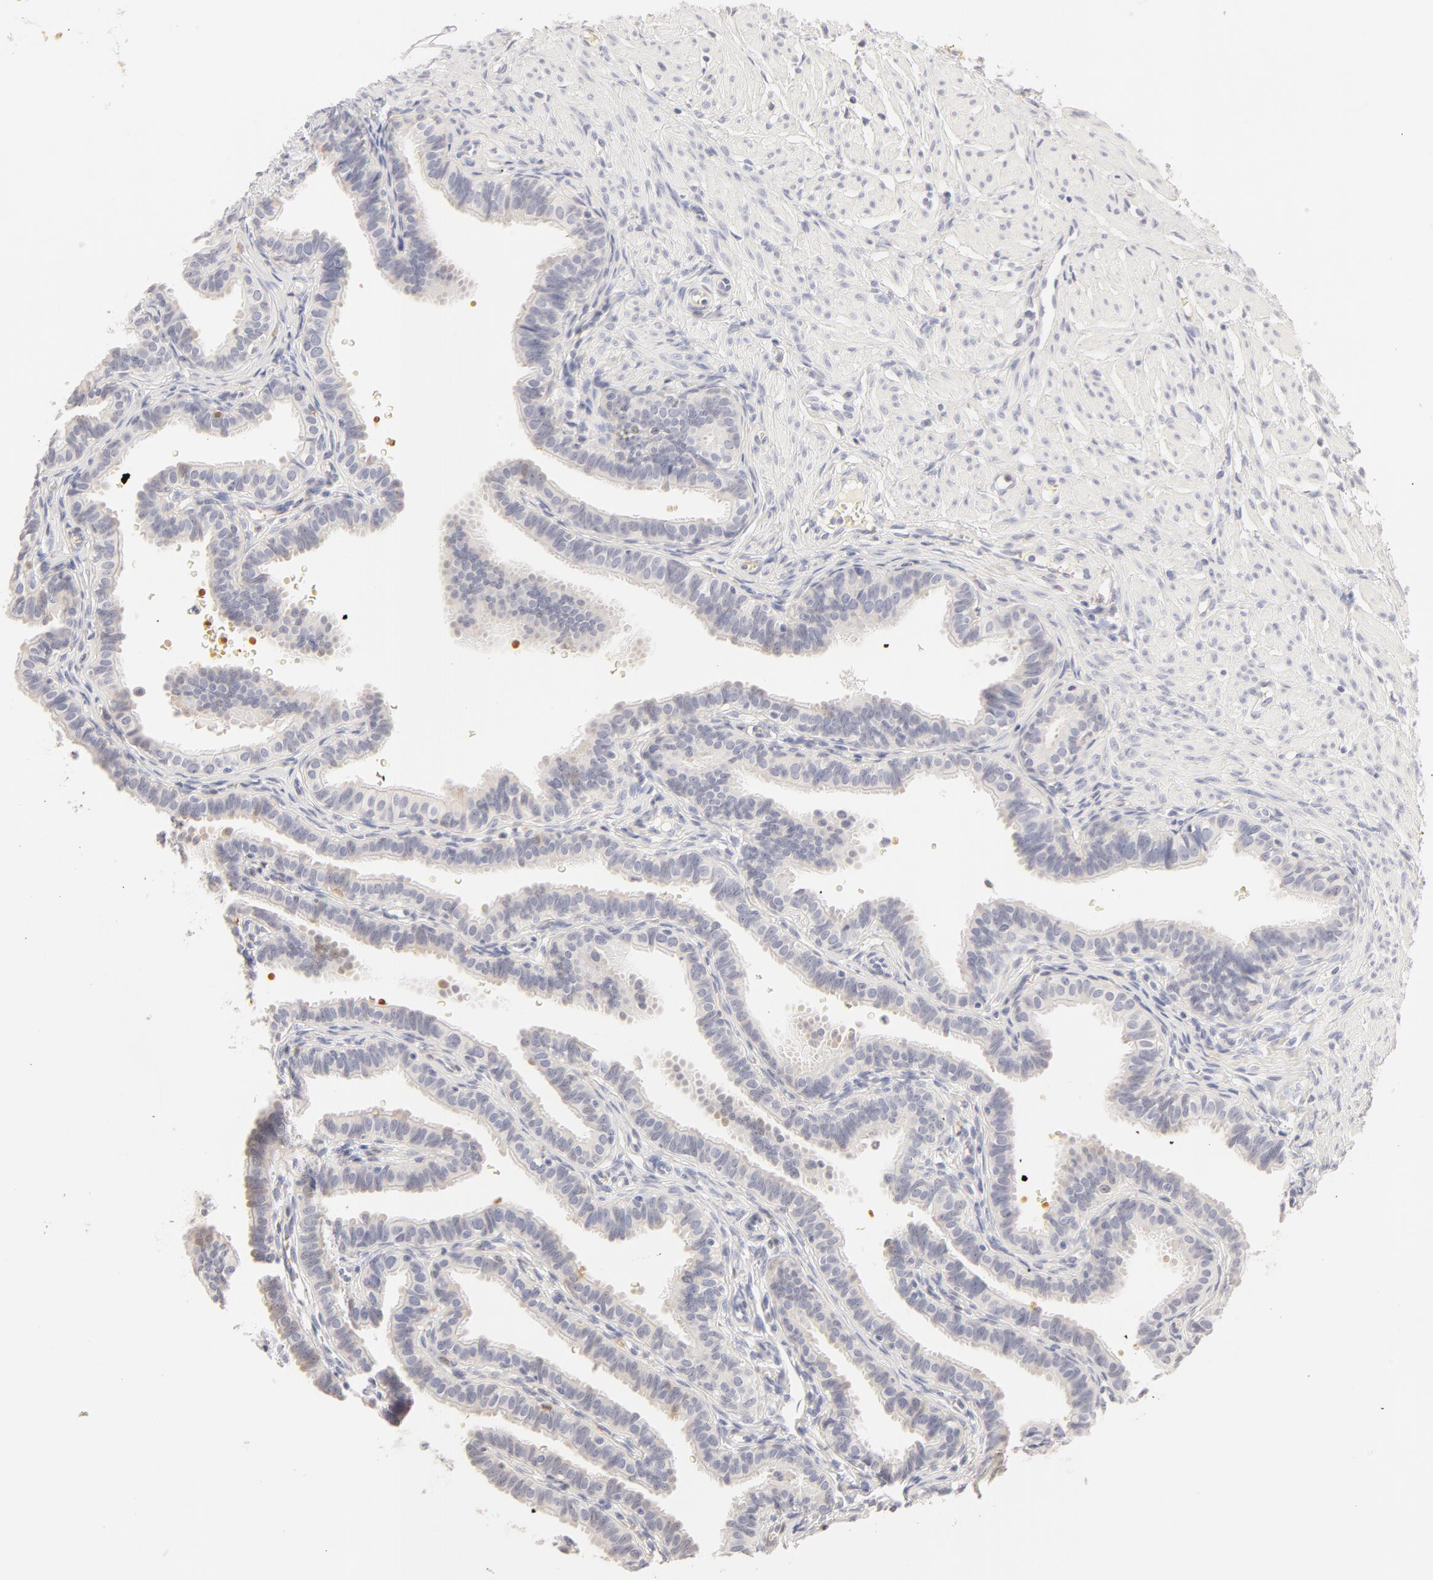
{"staining": {"intensity": "negative", "quantity": "none", "location": "none"}, "tissue": "fallopian tube", "cell_type": "Glandular cells", "image_type": "normal", "snomed": [{"axis": "morphology", "description": "Normal tissue, NOS"}, {"axis": "topography", "description": "Fallopian tube"}], "caption": "The immunohistochemistry micrograph has no significant expression in glandular cells of fallopian tube.", "gene": "CA2", "patient": {"sex": "female", "age": 32}}